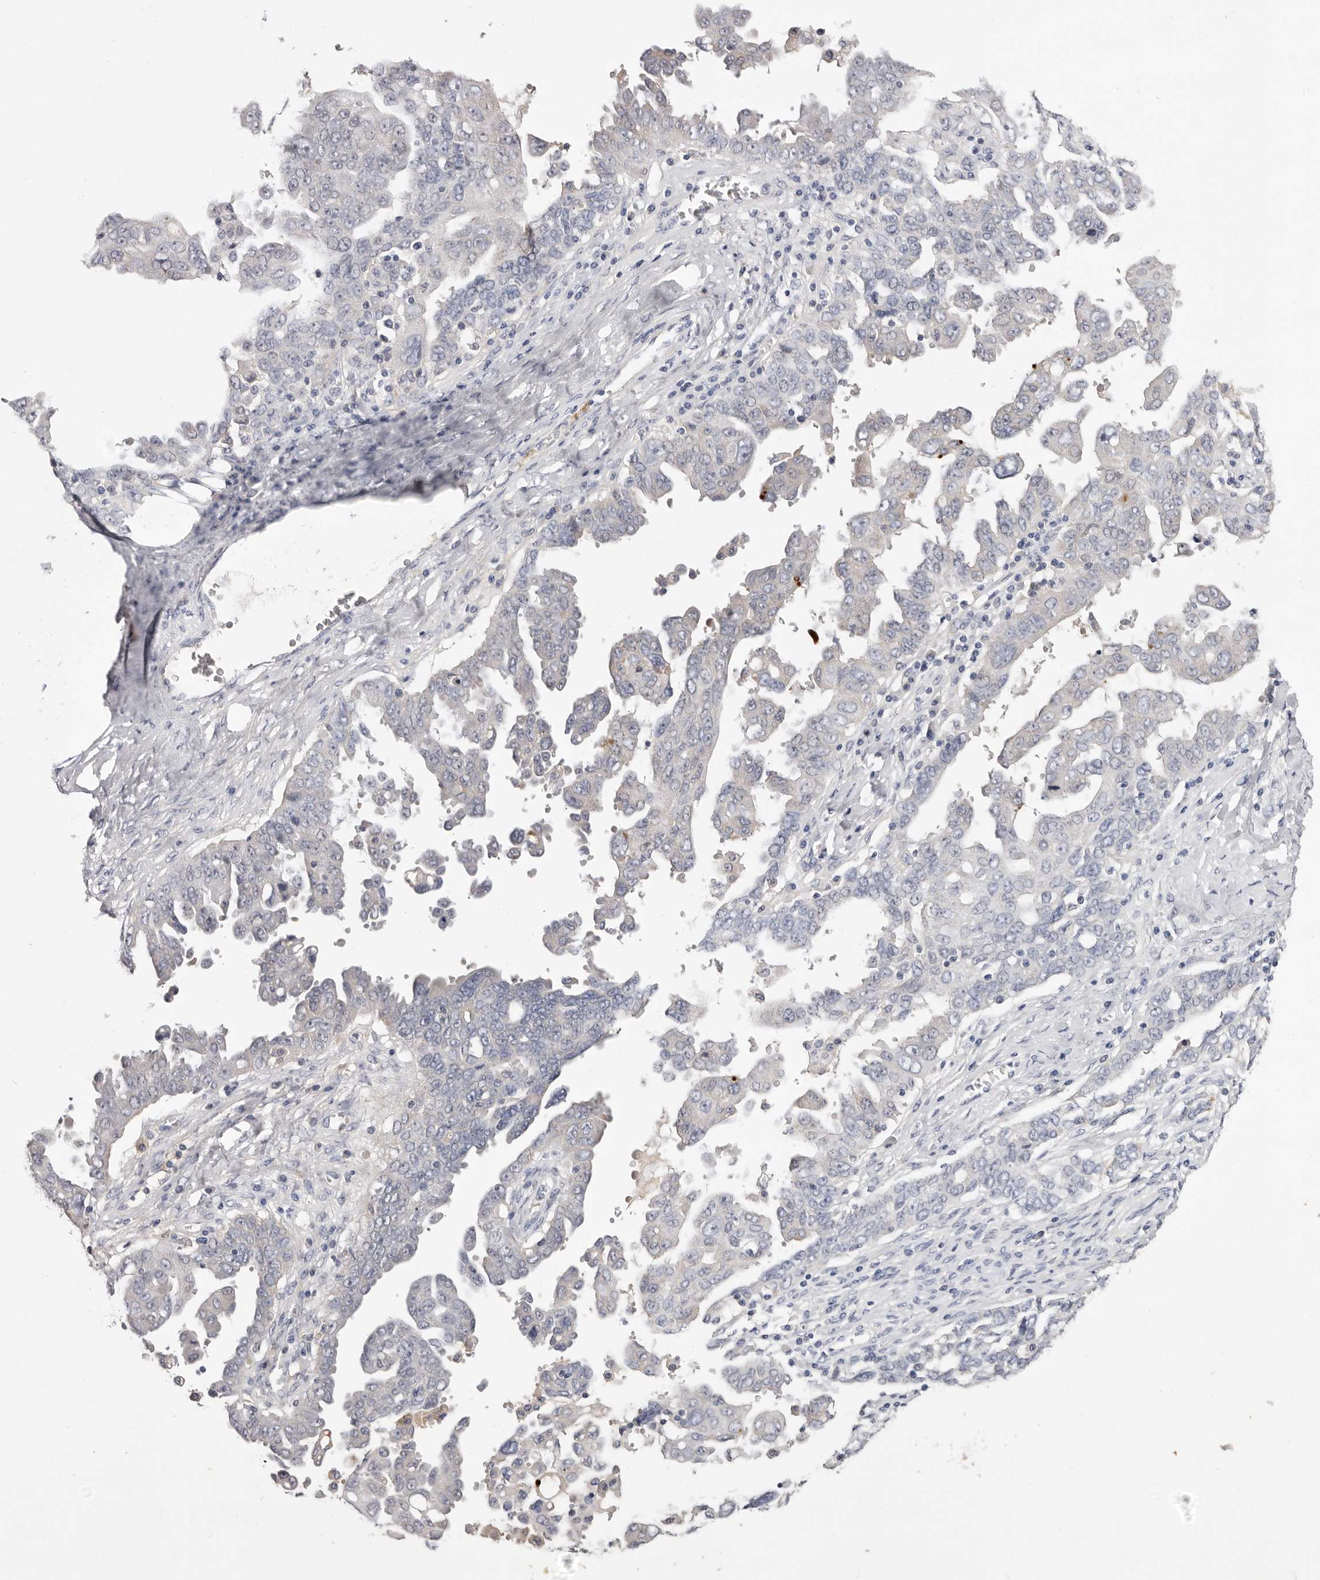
{"staining": {"intensity": "negative", "quantity": "none", "location": "none"}, "tissue": "ovarian cancer", "cell_type": "Tumor cells", "image_type": "cancer", "snomed": [{"axis": "morphology", "description": "Carcinoma, endometroid"}, {"axis": "topography", "description": "Ovary"}], "caption": "An immunohistochemistry image of ovarian endometroid carcinoma is shown. There is no staining in tumor cells of ovarian endometroid carcinoma.", "gene": "LMLN", "patient": {"sex": "female", "age": 62}}